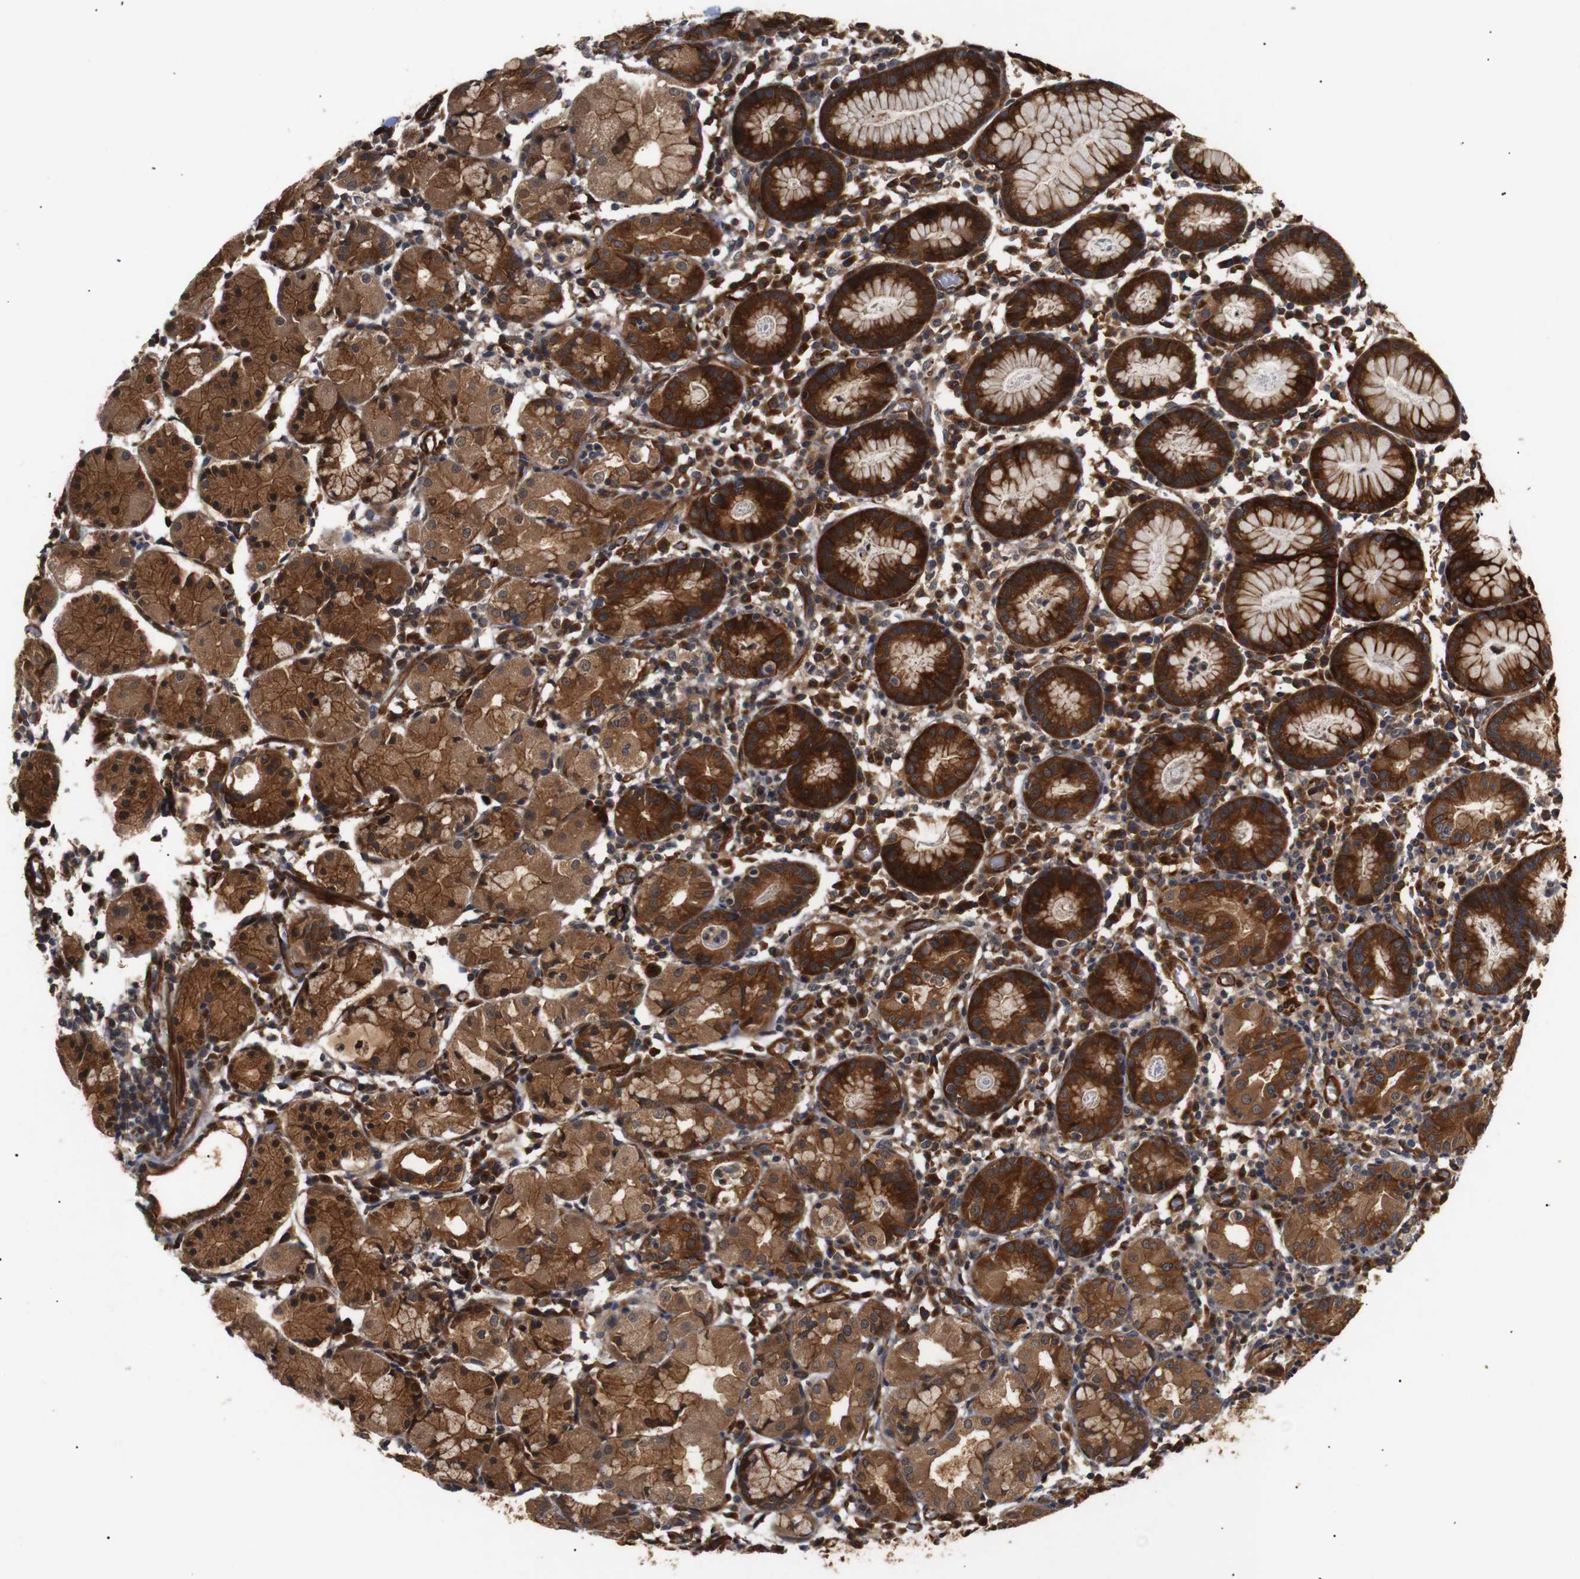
{"staining": {"intensity": "strong", "quantity": ">75%", "location": "cytoplasmic/membranous"}, "tissue": "stomach", "cell_type": "Glandular cells", "image_type": "normal", "snomed": [{"axis": "morphology", "description": "Normal tissue, NOS"}, {"axis": "topography", "description": "Stomach"}, {"axis": "topography", "description": "Stomach, lower"}], "caption": "A histopathology image of human stomach stained for a protein demonstrates strong cytoplasmic/membranous brown staining in glandular cells. (Brightfield microscopy of DAB IHC at high magnification).", "gene": "PAWR", "patient": {"sex": "female", "age": 75}}